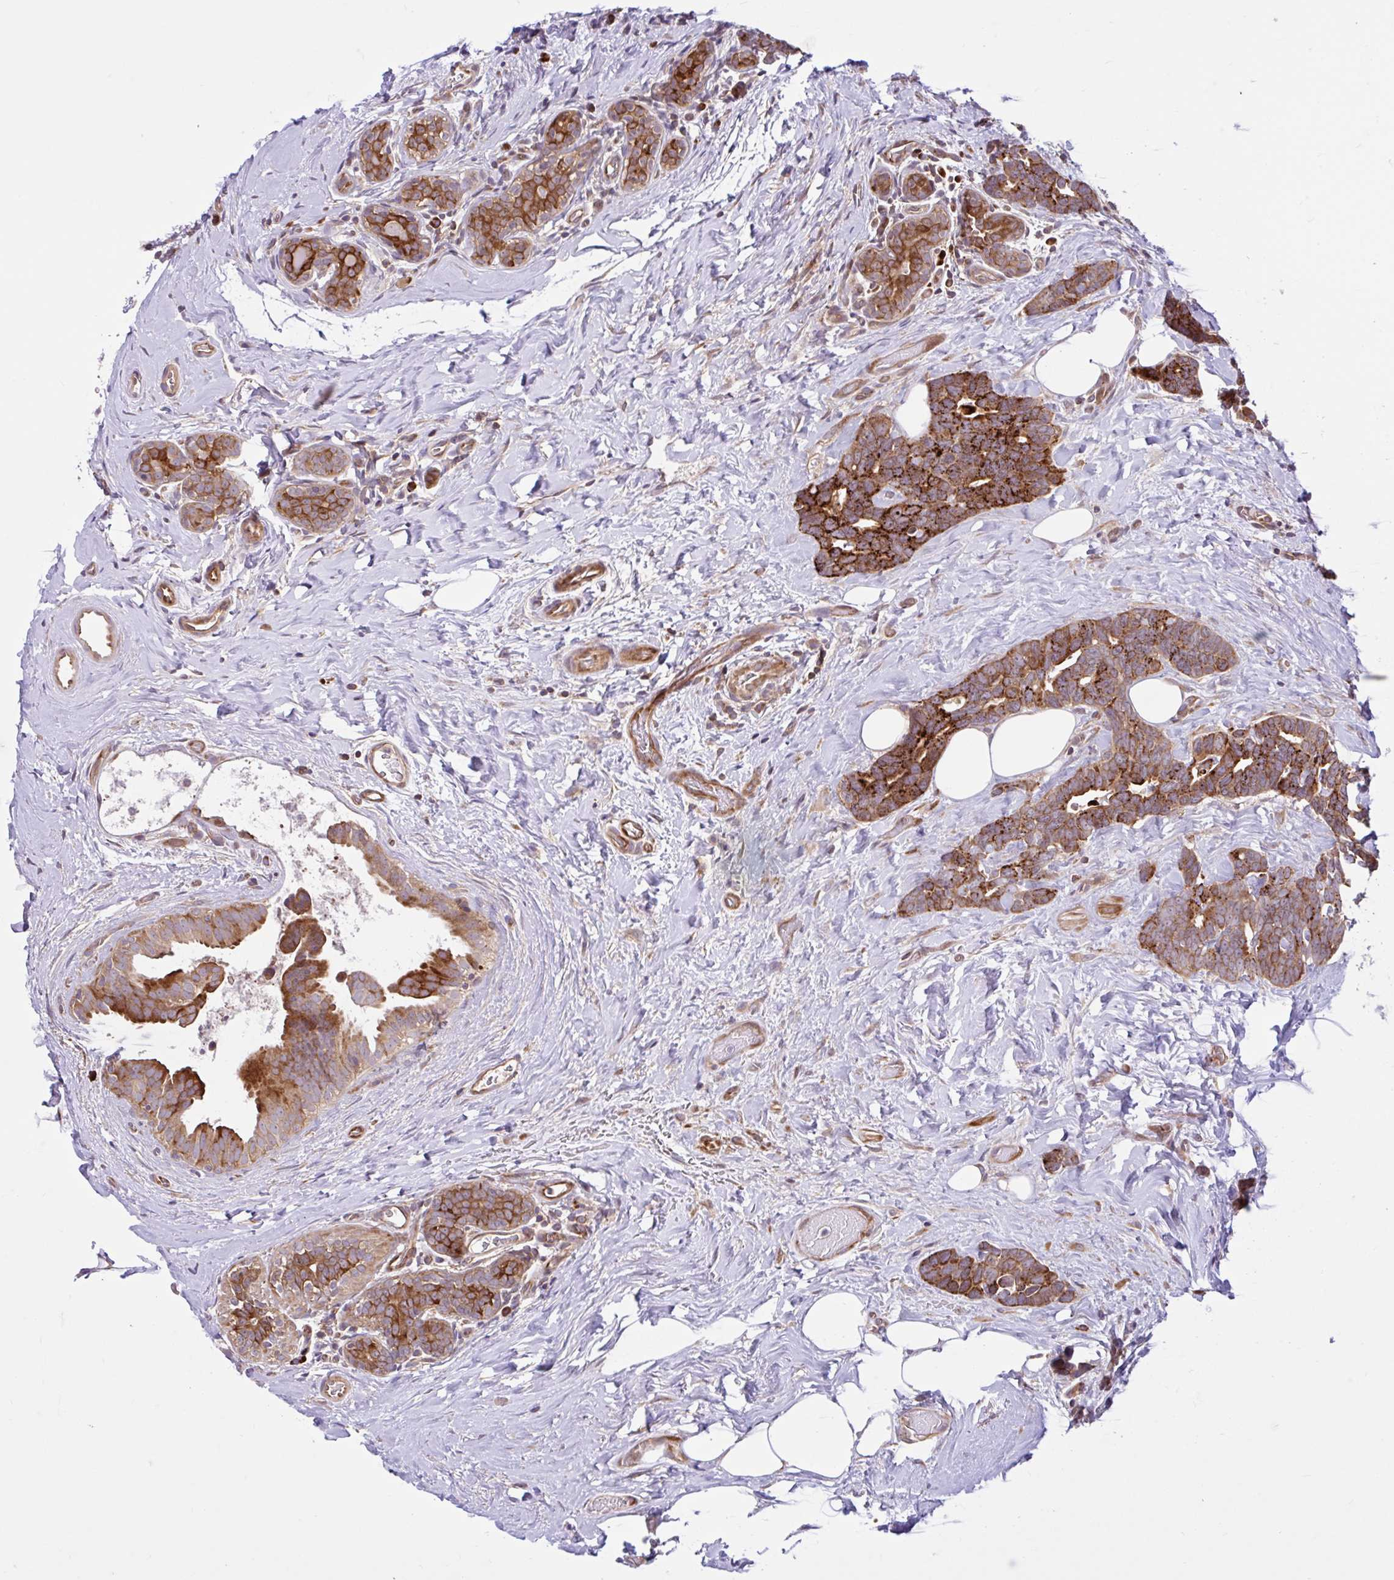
{"staining": {"intensity": "strong", "quantity": ">75%", "location": "cytoplasmic/membranous"}, "tissue": "breast cancer", "cell_type": "Tumor cells", "image_type": "cancer", "snomed": [{"axis": "morphology", "description": "Duct carcinoma"}, {"axis": "topography", "description": "Breast"}], "caption": "Immunohistochemistry (DAB (3,3'-diaminobenzidine)) staining of infiltrating ductal carcinoma (breast) exhibits strong cytoplasmic/membranous protein expression in approximately >75% of tumor cells.", "gene": "NTPCR", "patient": {"sex": "female", "age": 71}}